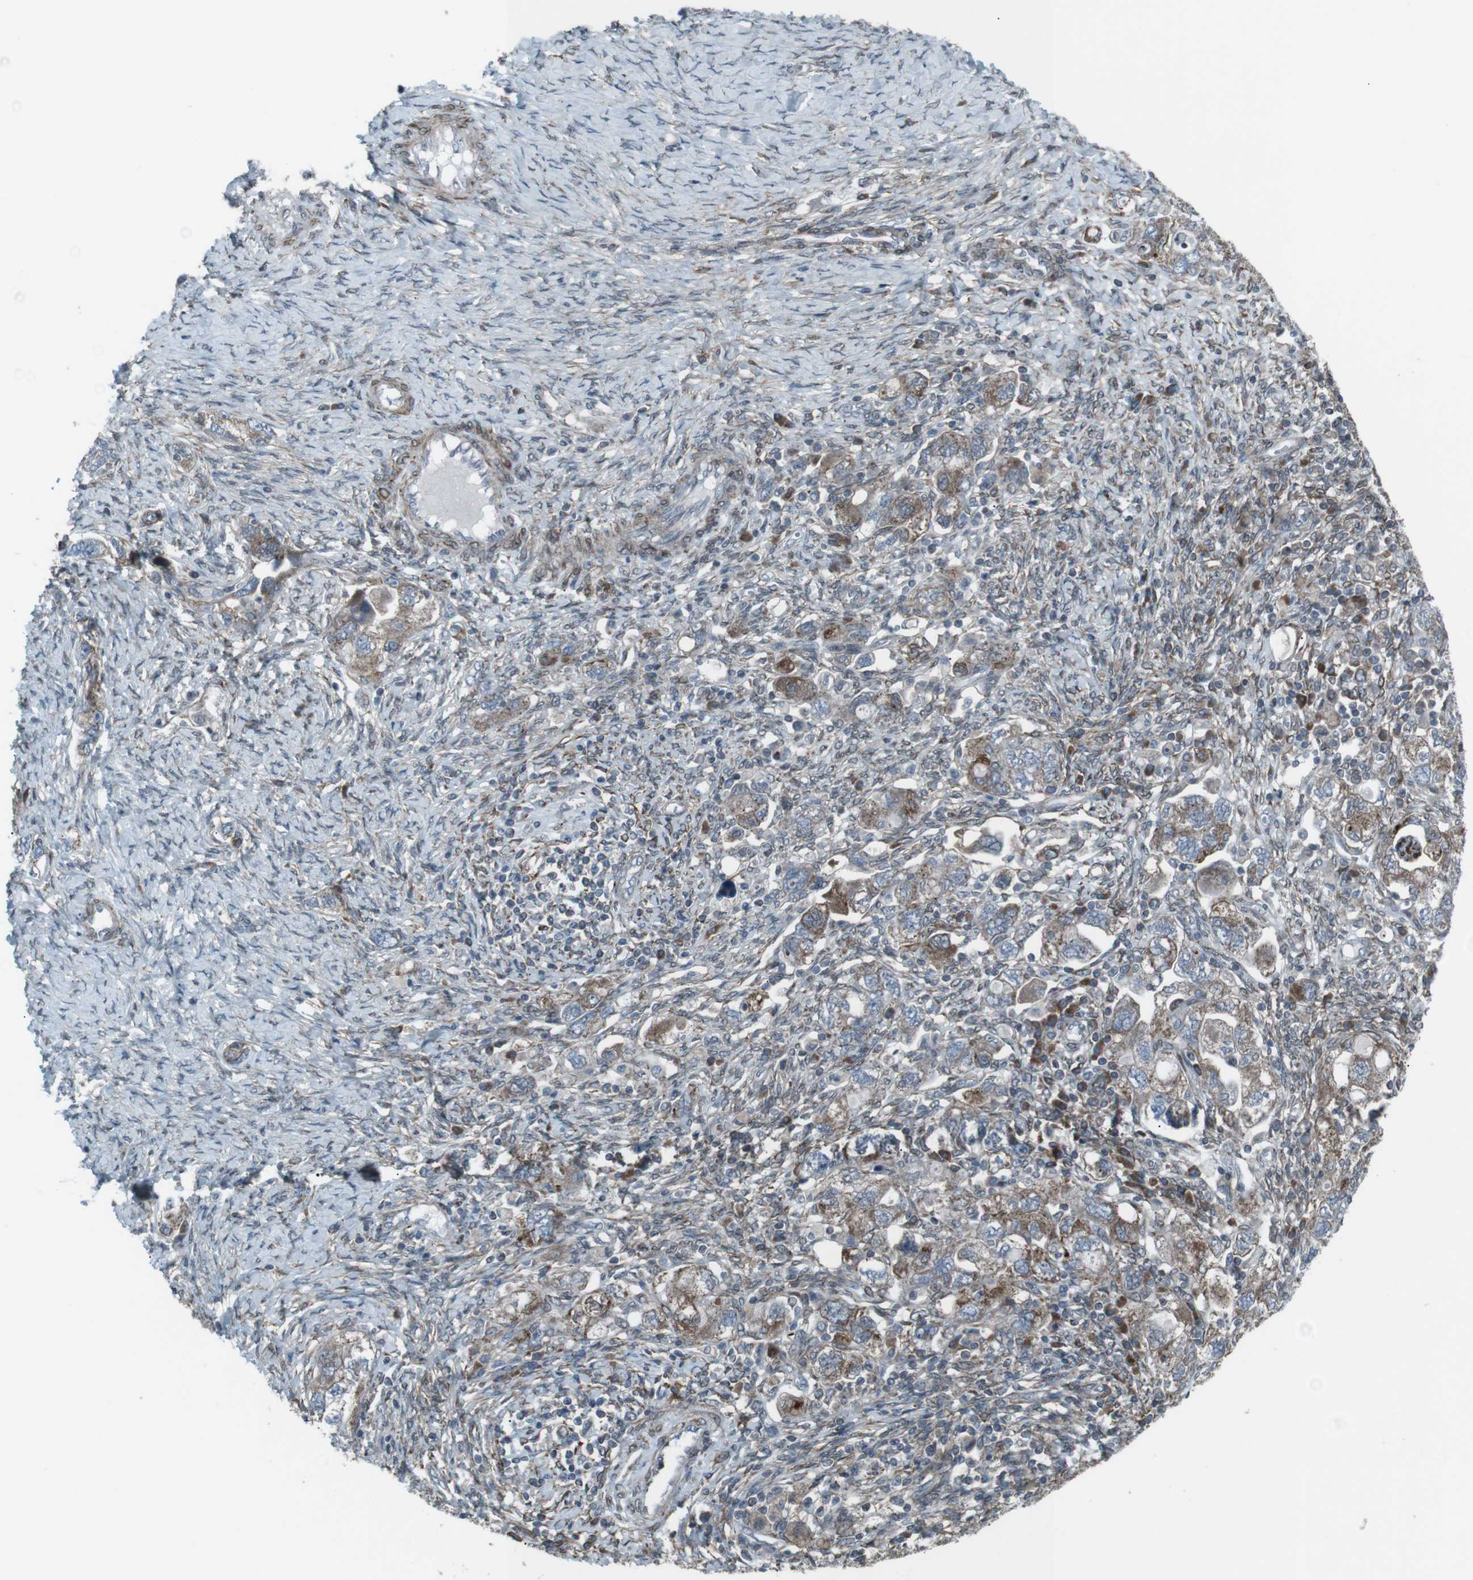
{"staining": {"intensity": "weak", "quantity": "25%-75%", "location": "cytoplasmic/membranous"}, "tissue": "ovarian cancer", "cell_type": "Tumor cells", "image_type": "cancer", "snomed": [{"axis": "morphology", "description": "Carcinoma, NOS"}, {"axis": "morphology", "description": "Cystadenocarcinoma, serous, NOS"}, {"axis": "topography", "description": "Ovary"}], "caption": "Ovarian cancer (carcinoma) tissue reveals weak cytoplasmic/membranous staining in about 25%-75% of tumor cells, visualized by immunohistochemistry. (DAB IHC with brightfield microscopy, high magnification).", "gene": "LNPK", "patient": {"sex": "female", "age": 69}}